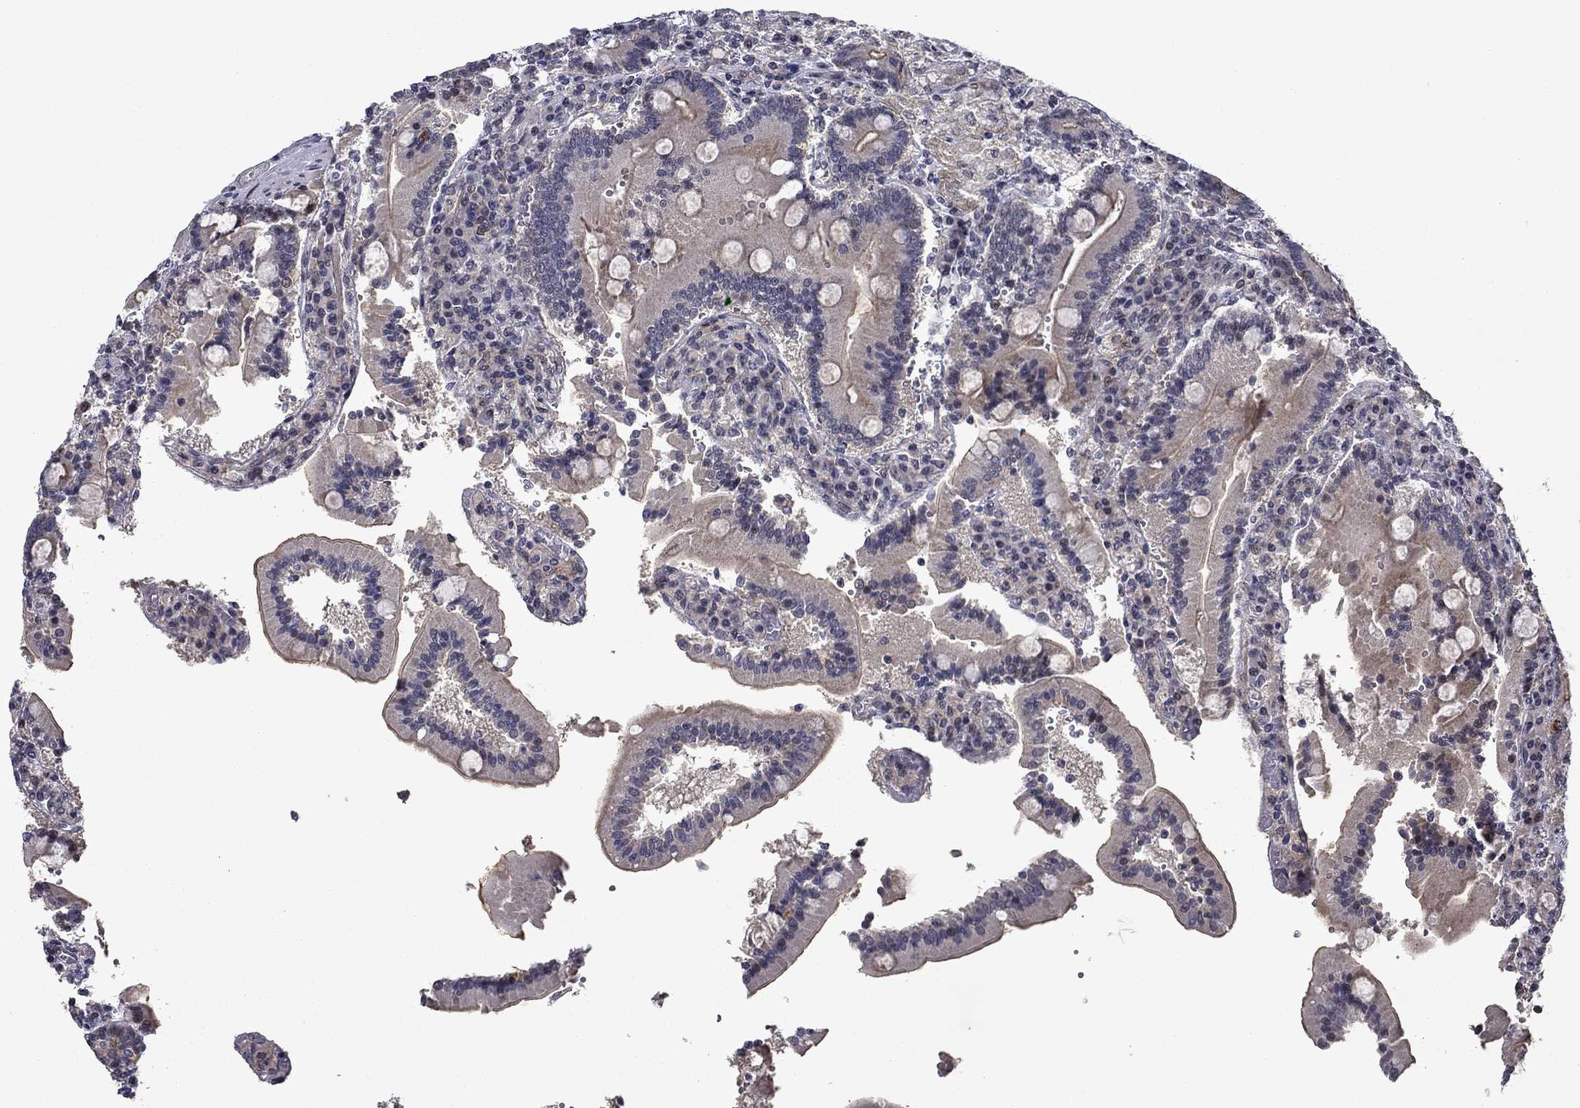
{"staining": {"intensity": "weak", "quantity": "25%-75%", "location": "cytoplasmic/membranous"}, "tissue": "duodenum", "cell_type": "Glandular cells", "image_type": "normal", "snomed": [{"axis": "morphology", "description": "Normal tissue, NOS"}, {"axis": "topography", "description": "Duodenum"}], "caption": "Immunohistochemistry of benign duodenum reveals low levels of weak cytoplasmic/membranous expression in about 25%-75% of glandular cells. Ihc stains the protein of interest in brown and the nuclei are stained blue.", "gene": "B3GAT1", "patient": {"sex": "female", "age": 62}}